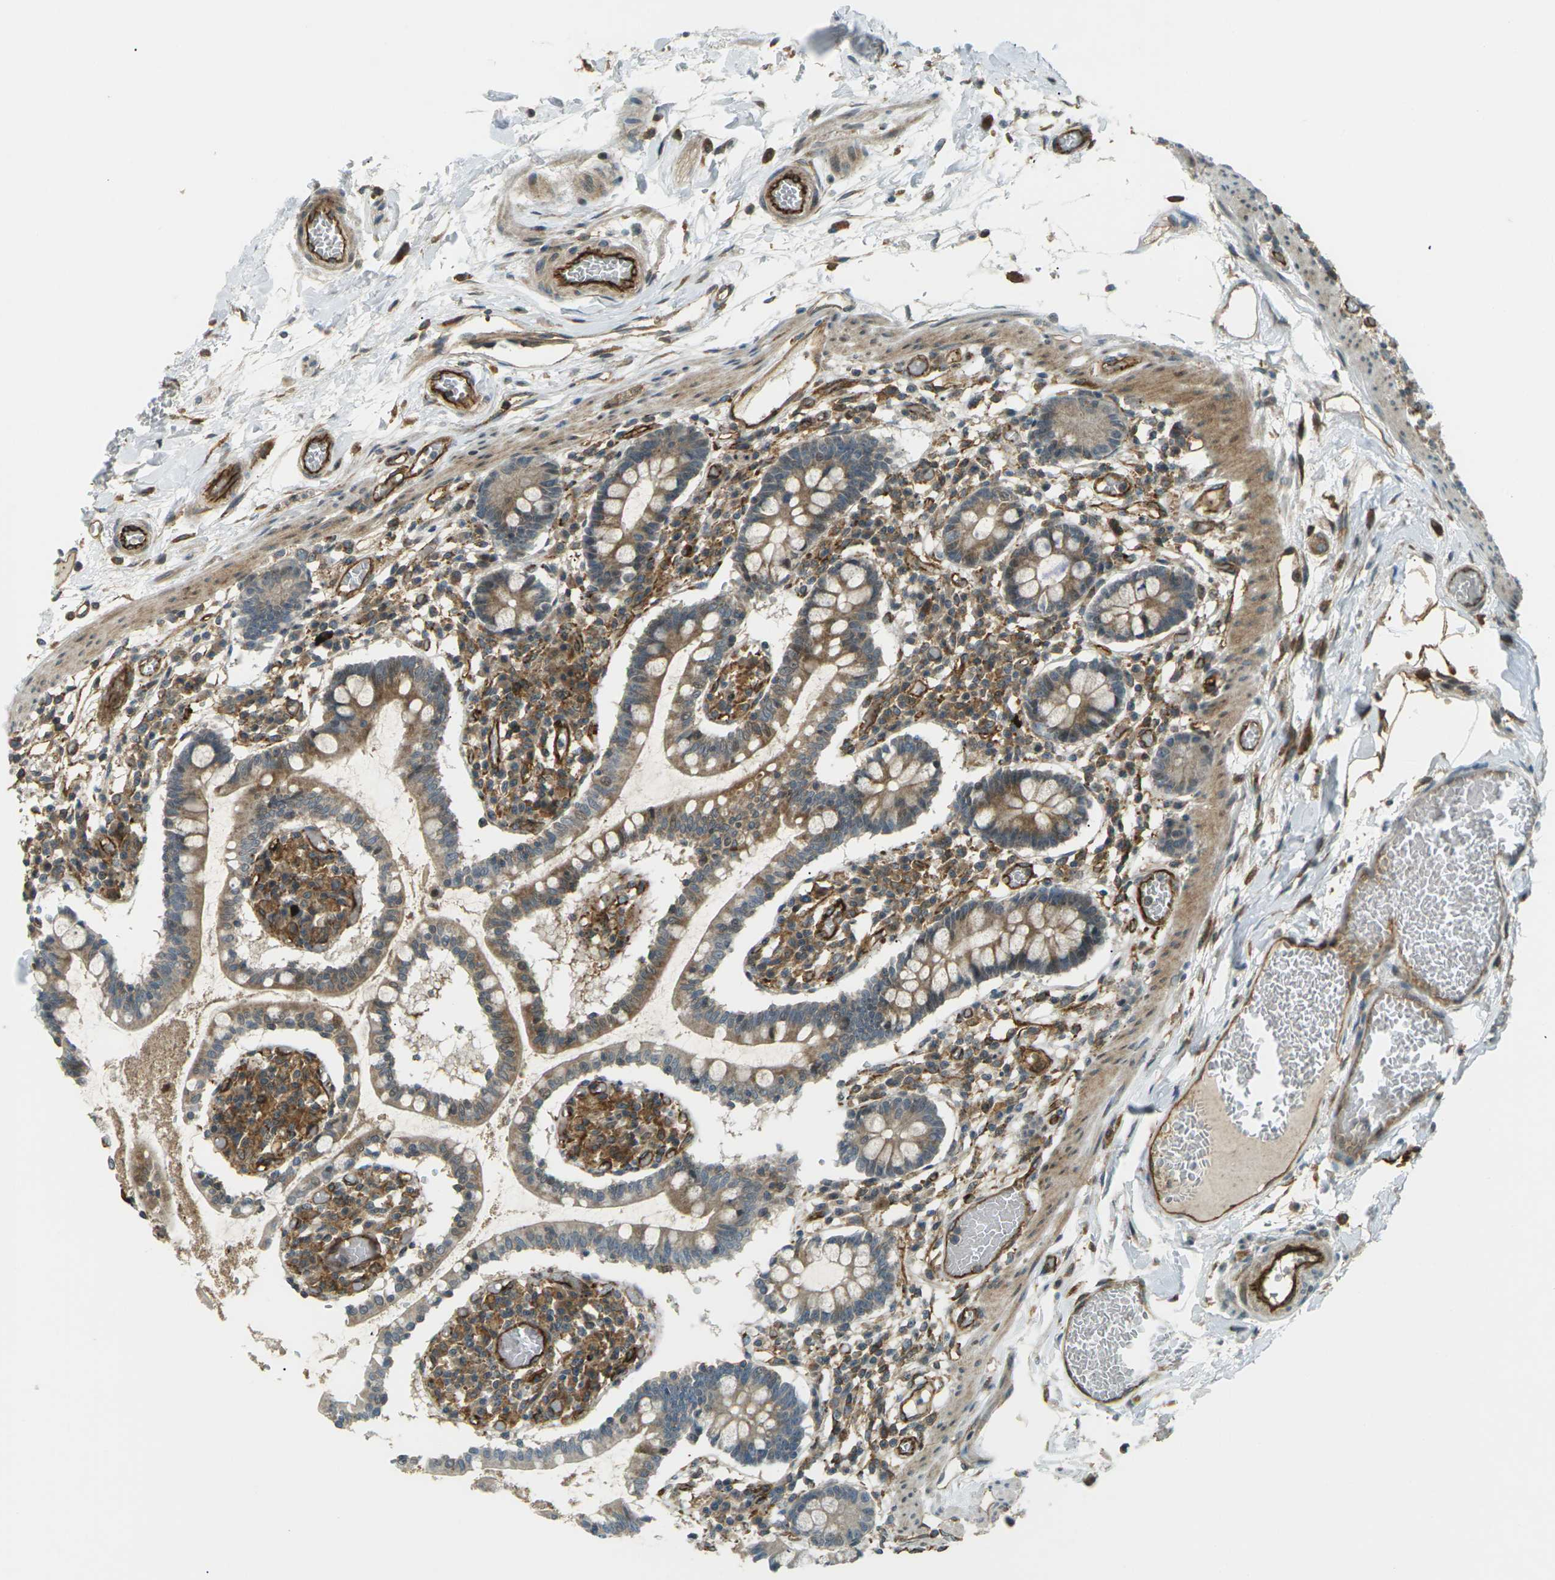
{"staining": {"intensity": "moderate", "quantity": ">75%", "location": "cytoplasmic/membranous"}, "tissue": "small intestine", "cell_type": "Glandular cells", "image_type": "normal", "snomed": [{"axis": "morphology", "description": "Normal tissue, NOS"}, {"axis": "topography", "description": "Small intestine"}], "caption": "A brown stain highlights moderate cytoplasmic/membranous staining of a protein in glandular cells of benign human small intestine. Nuclei are stained in blue.", "gene": "S1PR1", "patient": {"sex": "female", "age": 61}}